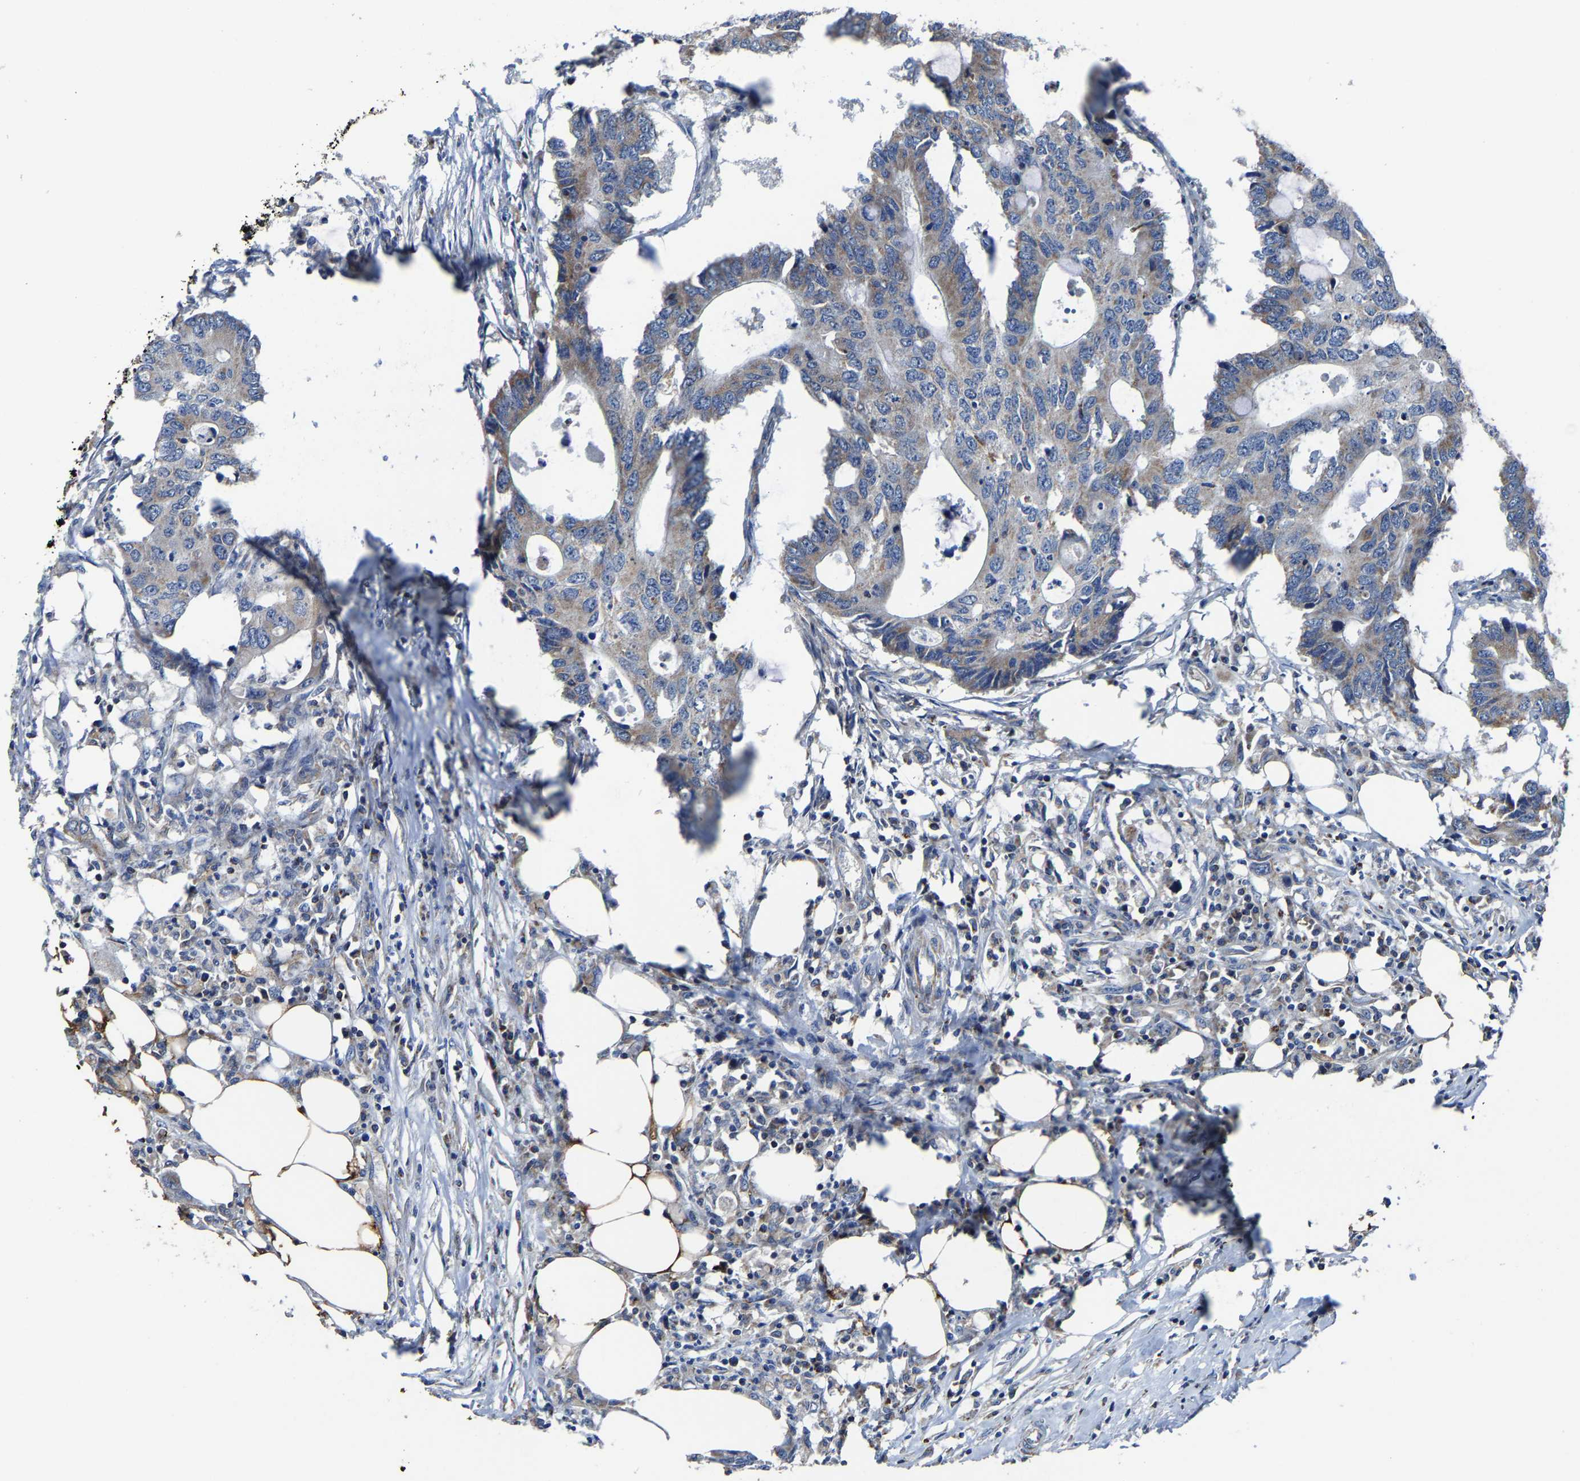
{"staining": {"intensity": "weak", "quantity": "25%-75%", "location": "cytoplasmic/membranous"}, "tissue": "colorectal cancer", "cell_type": "Tumor cells", "image_type": "cancer", "snomed": [{"axis": "morphology", "description": "Adenocarcinoma, NOS"}, {"axis": "topography", "description": "Colon"}], "caption": "Immunohistochemistry (IHC) image of neoplastic tissue: human colorectal cancer stained using immunohistochemistry (IHC) displays low levels of weak protein expression localized specifically in the cytoplasmic/membranous of tumor cells, appearing as a cytoplasmic/membranous brown color.", "gene": "AGK", "patient": {"sex": "male", "age": 71}}